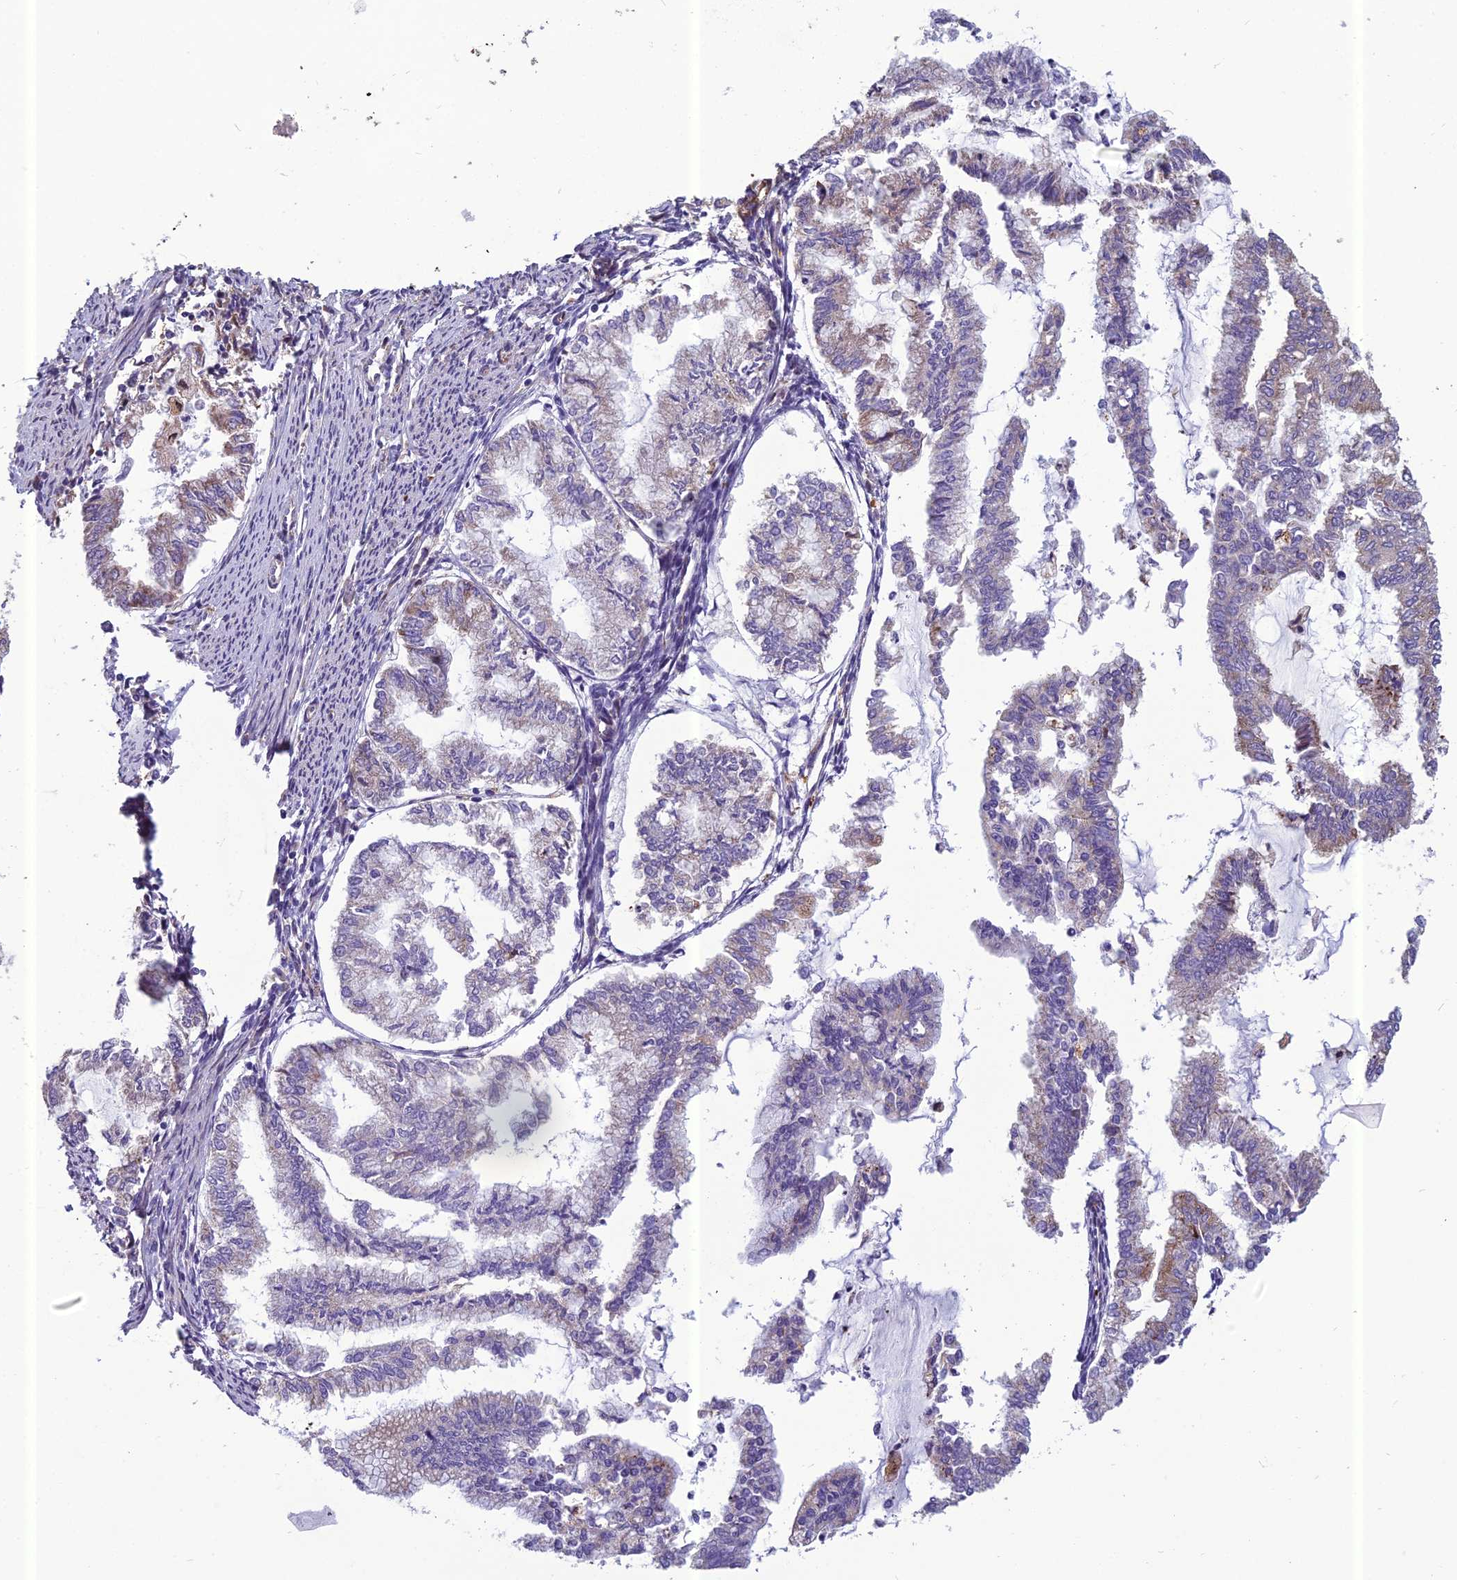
{"staining": {"intensity": "weak", "quantity": "<25%", "location": "cytoplasmic/membranous"}, "tissue": "endometrial cancer", "cell_type": "Tumor cells", "image_type": "cancer", "snomed": [{"axis": "morphology", "description": "Adenocarcinoma, NOS"}, {"axis": "topography", "description": "Endometrium"}], "caption": "An image of human adenocarcinoma (endometrial) is negative for staining in tumor cells. (Immunohistochemistry, brightfield microscopy, high magnification).", "gene": "SPDL1", "patient": {"sex": "female", "age": 79}}